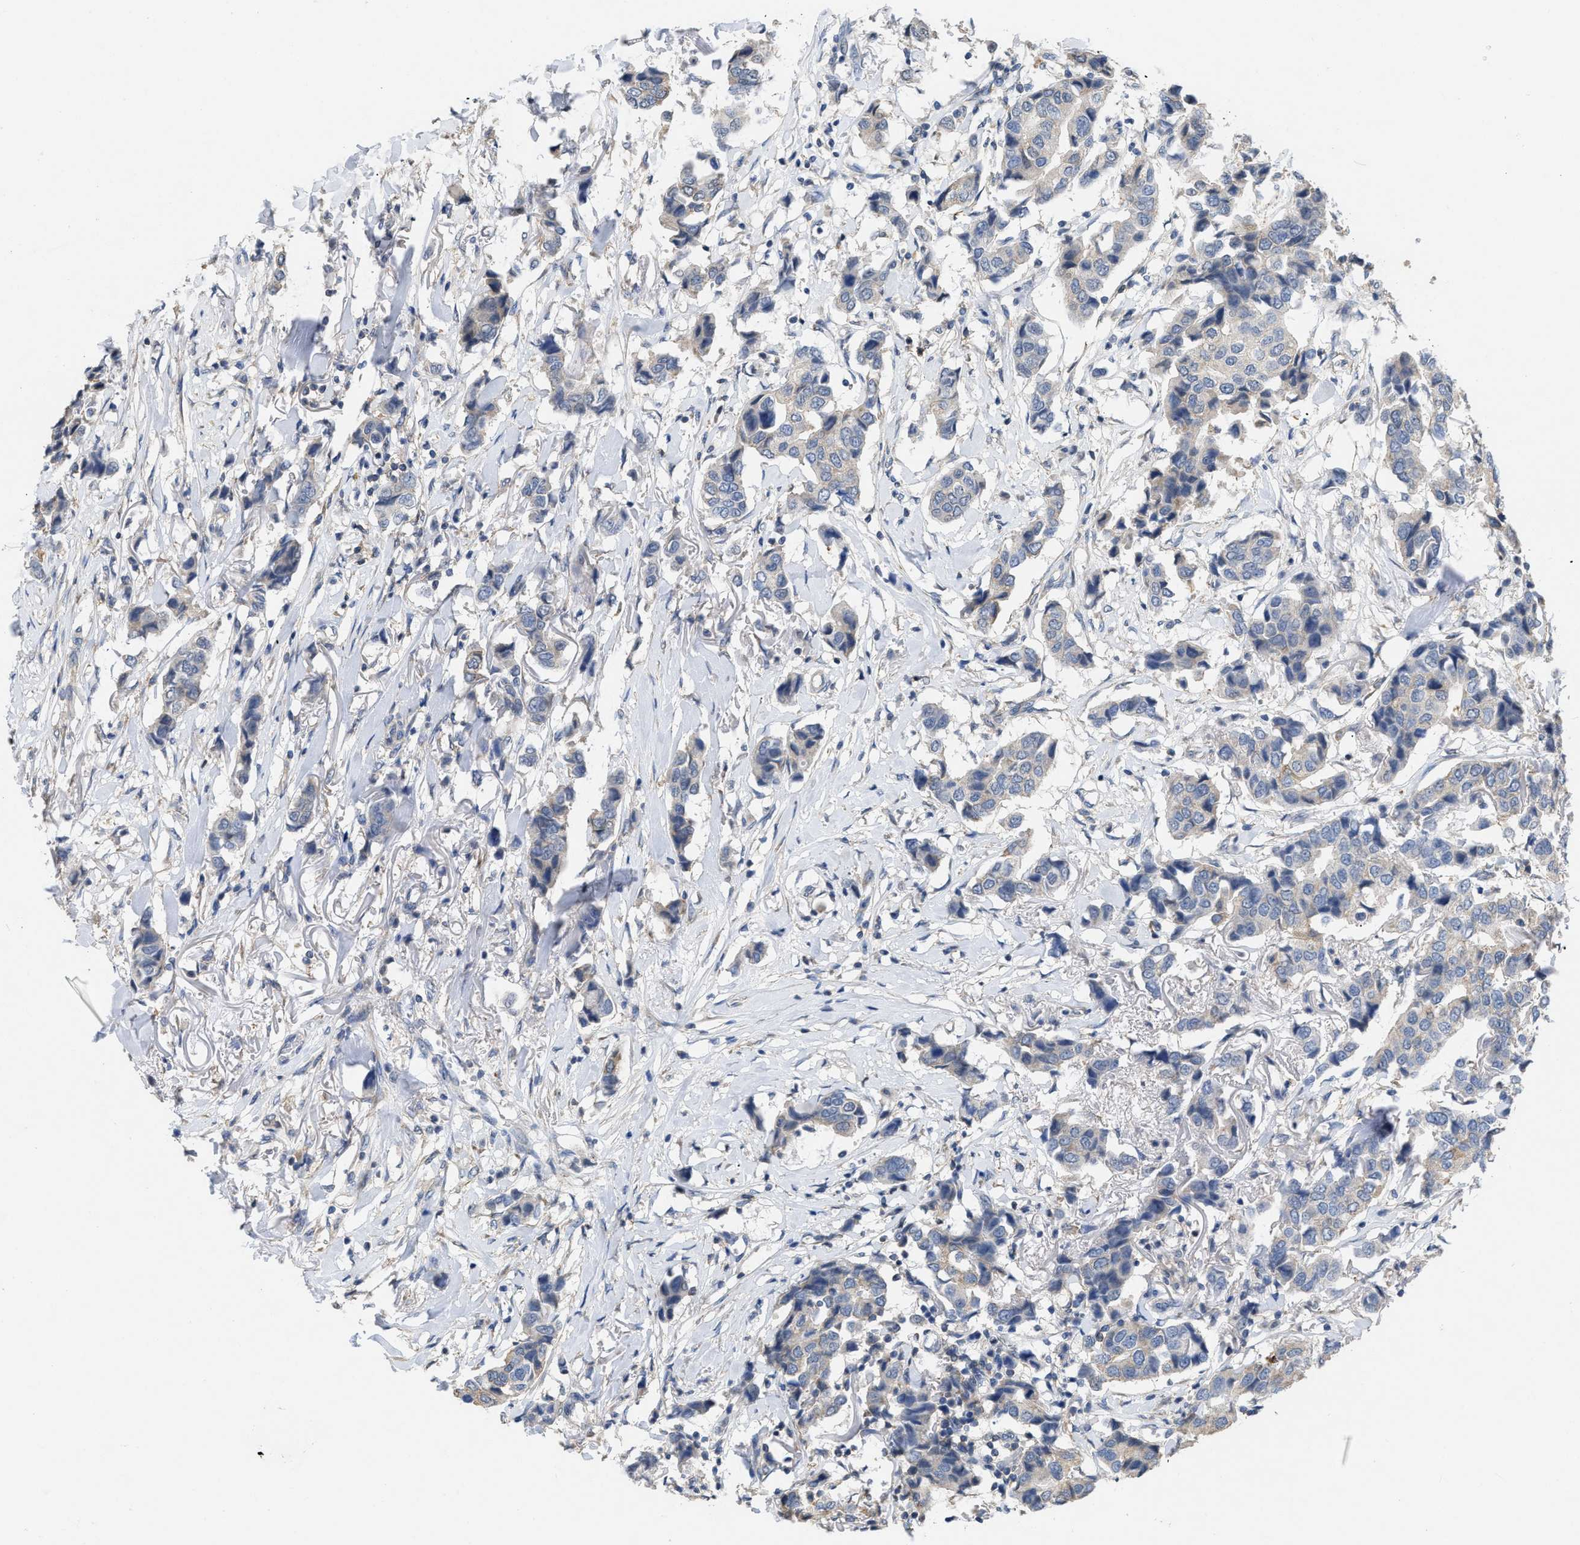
{"staining": {"intensity": "negative", "quantity": "none", "location": "none"}, "tissue": "breast cancer", "cell_type": "Tumor cells", "image_type": "cancer", "snomed": [{"axis": "morphology", "description": "Duct carcinoma"}, {"axis": "topography", "description": "Breast"}], "caption": "There is no significant positivity in tumor cells of breast invasive ductal carcinoma.", "gene": "TMEM131", "patient": {"sex": "female", "age": 80}}